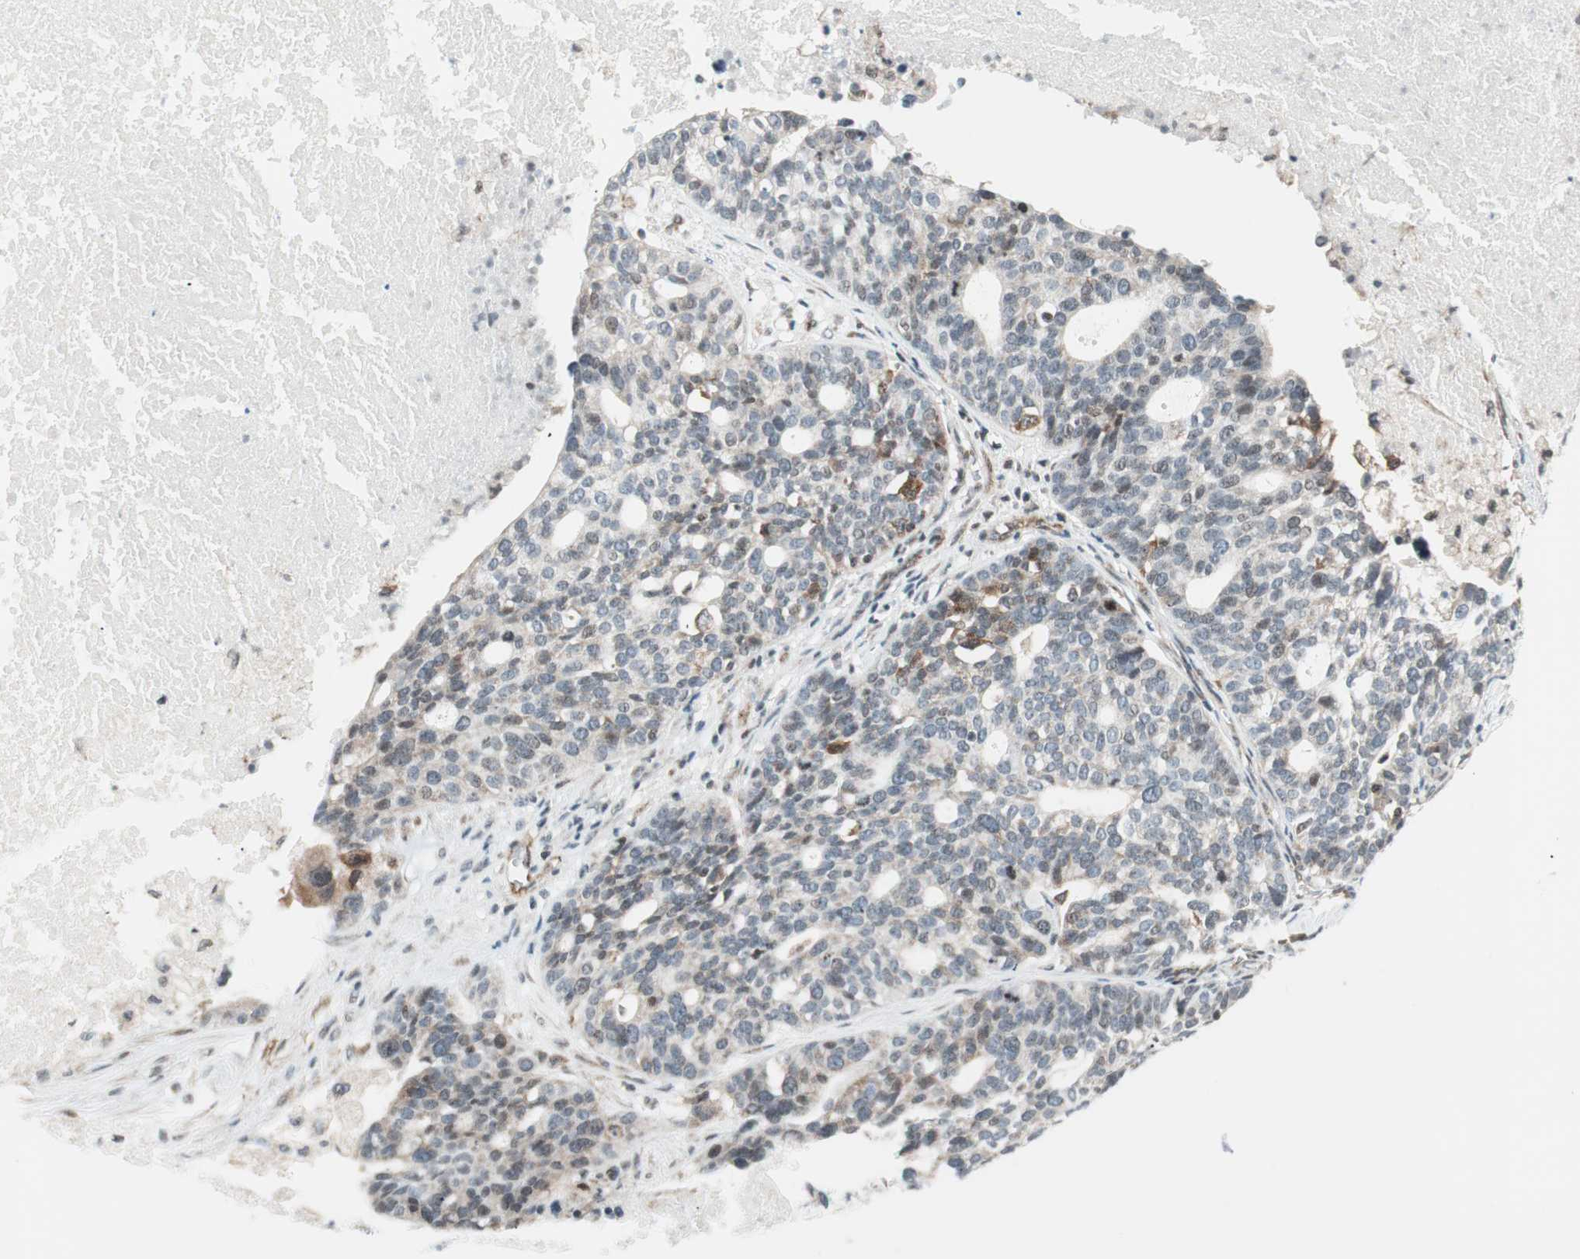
{"staining": {"intensity": "negative", "quantity": "none", "location": "none"}, "tissue": "ovarian cancer", "cell_type": "Tumor cells", "image_type": "cancer", "snomed": [{"axis": "morphology", "description": "Cystadenocarcinoma, serous, NOS"}, {"axis": "topography", "description": "Ovary"}], "caption": "The micrograph reveals no significant staining in tumor cells of ovarian serous cystadenocarcinoma. (DAB (3,3'-diaminobenzidine) immunohistochemistry visualized using brightfield microscopy, high magnification).", "gene": "TPT1", "patient": {"sex": "female", "age": 59}}